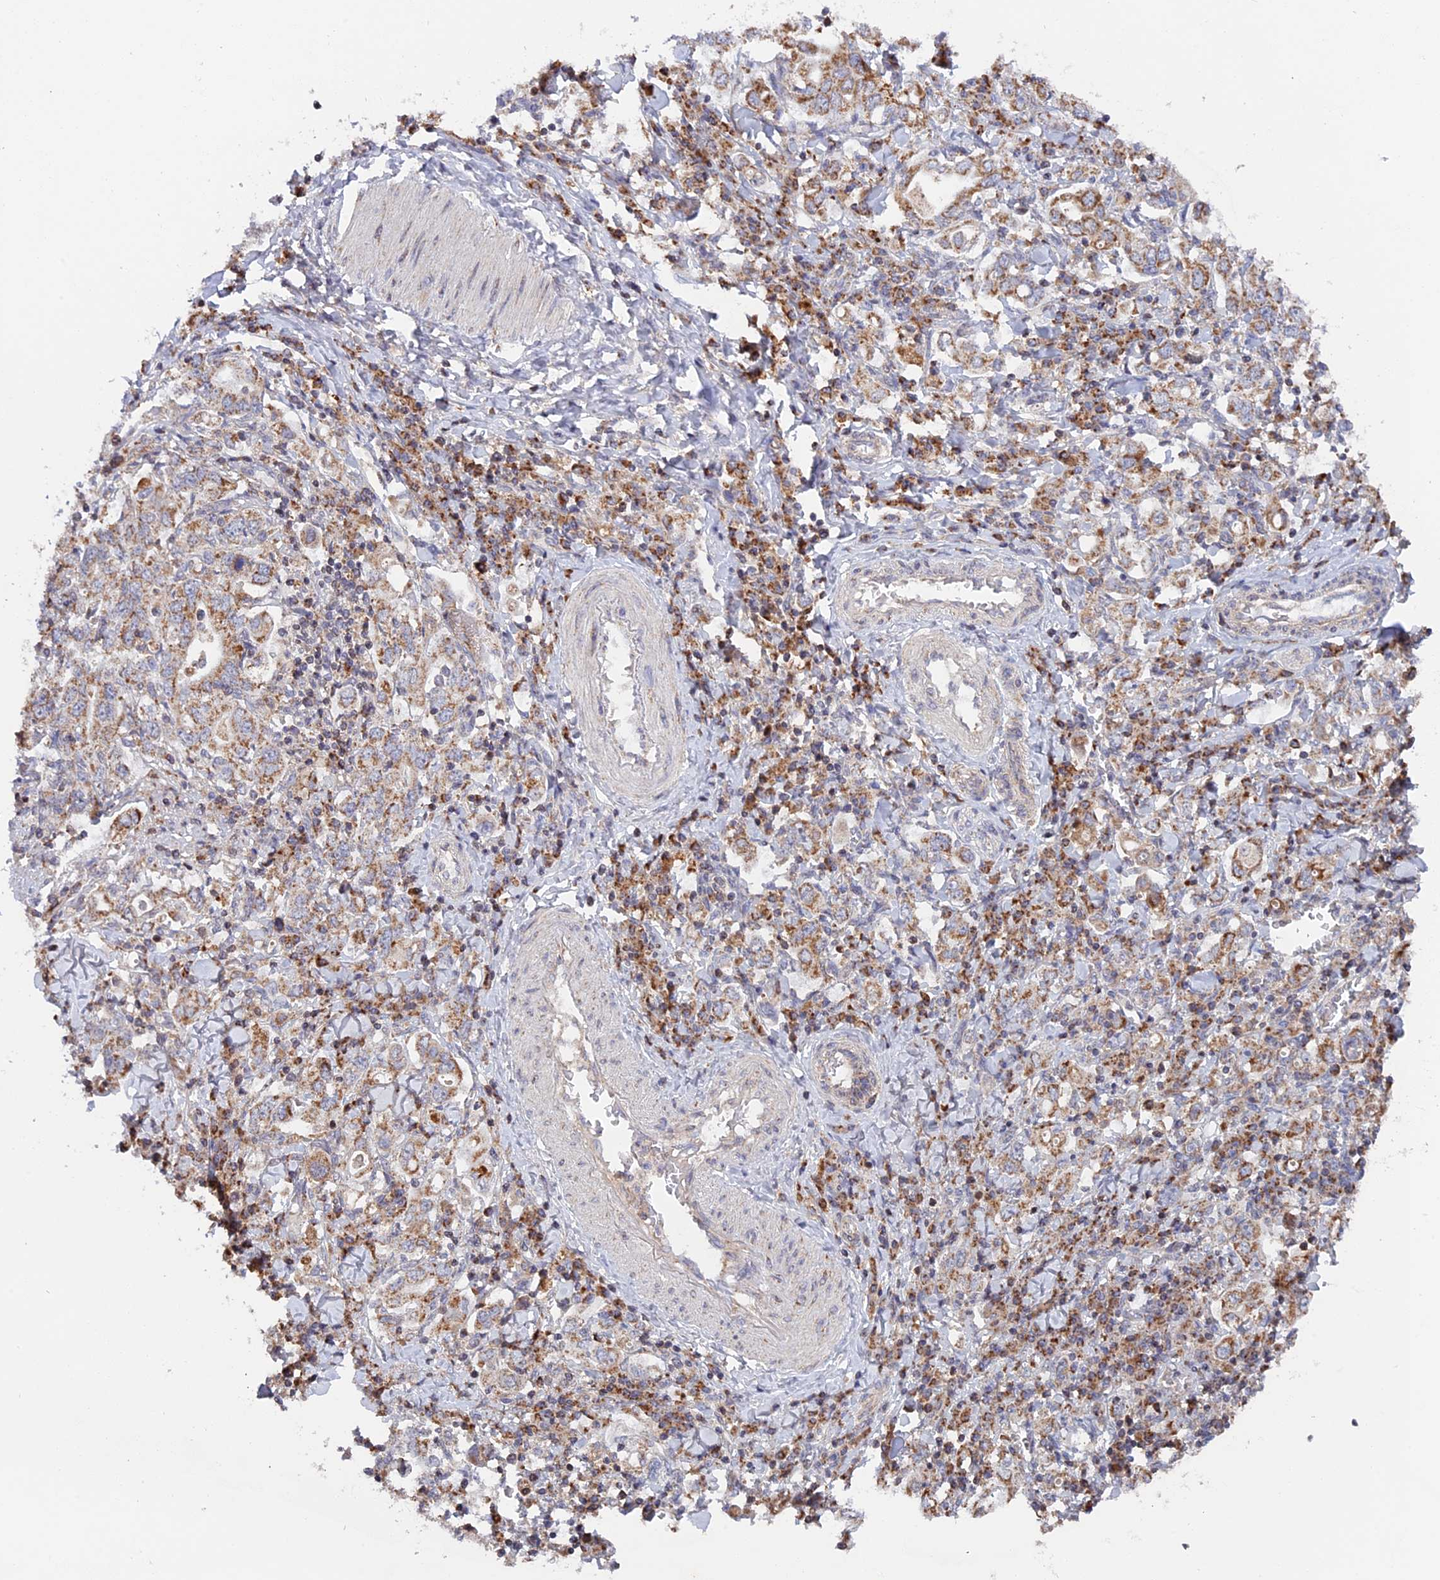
{"staining": {"intensity": "moderate", "quantity": ">75%", "location": "cytoplasmic/membranous"}, "tissue": "stomach cancer", "cell_type": "Tumor cells", "image_type": "cancer", "snomed": [{"axis": "morphology", "description": "Adenocarcinoma, NOS"}, {"axis": "topography", "description": "Stomach, upper"}], "caption": "Protein expression analysis of human stomach cancer (adenocarcinoma) reveals moderate cytoplasmic/membranous staining in about >75% of tumor cells.", "gene": "MPV17L", "patient": {"sex": "male", "age": 62}}